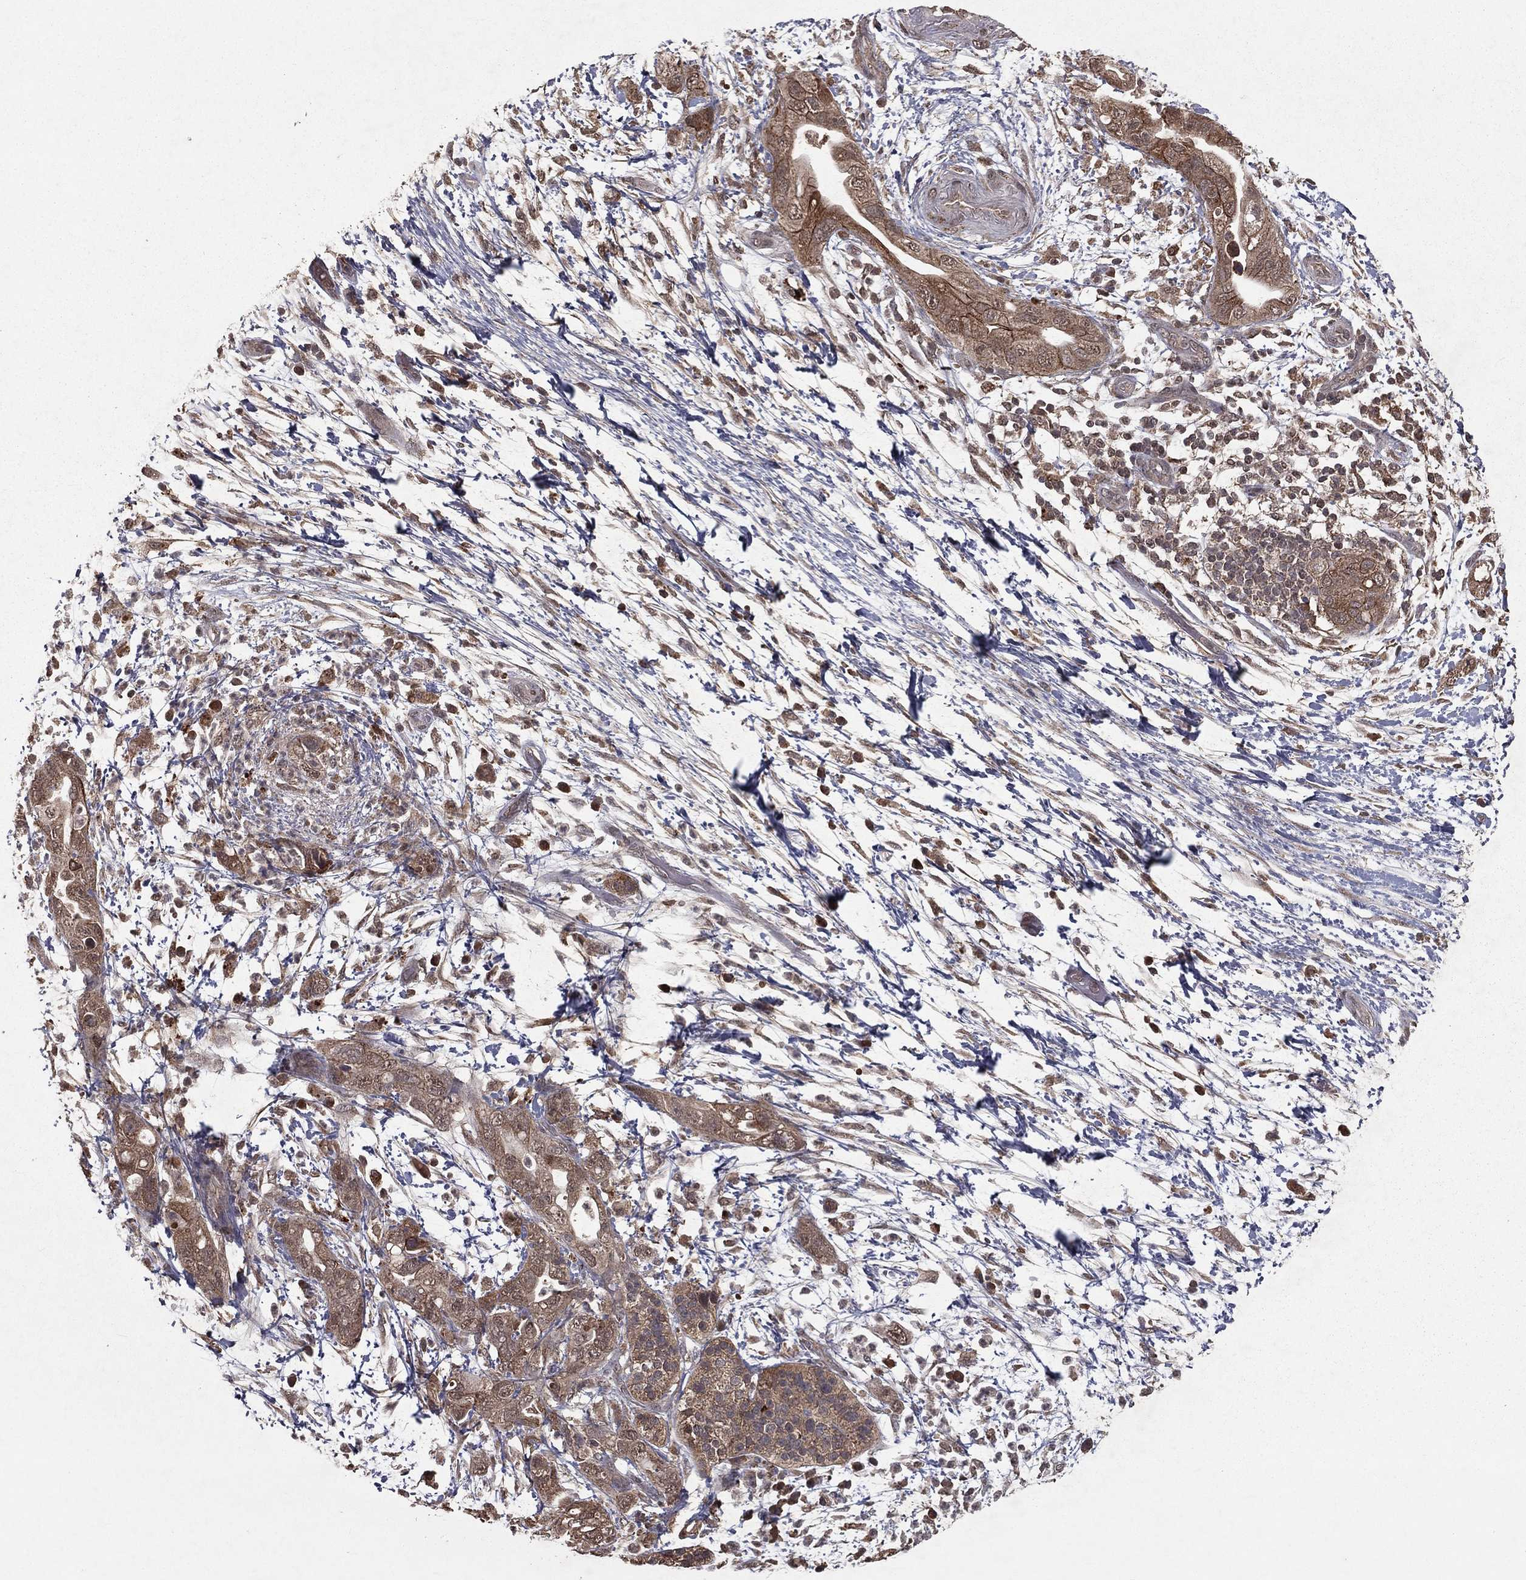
{"staining": {"intensity": "weak", "quantity": ">75%", "location": "cytoplasmic/membranous"}, "tissue": "pancreatic cancer", "cell_type": "Tumor cells", "image_type": "cancer", "snomed": [{"axis": "morphology", "description": "Adenocarcinoma, NOS"}, {"axis": "topography", "description": "Pancreas"}], "caption": "Immunohistochemical staining of human pancreatic cancer (adenocarcinoma) reveals weak cytoplasmic/membranous protein expression in approximately >75% of tumor cells. (DAB = brown stain, brightfield microscopy at high magnification).", "gene": "ZDHHC15", "patient": {"sex": "female", "age": 72}}